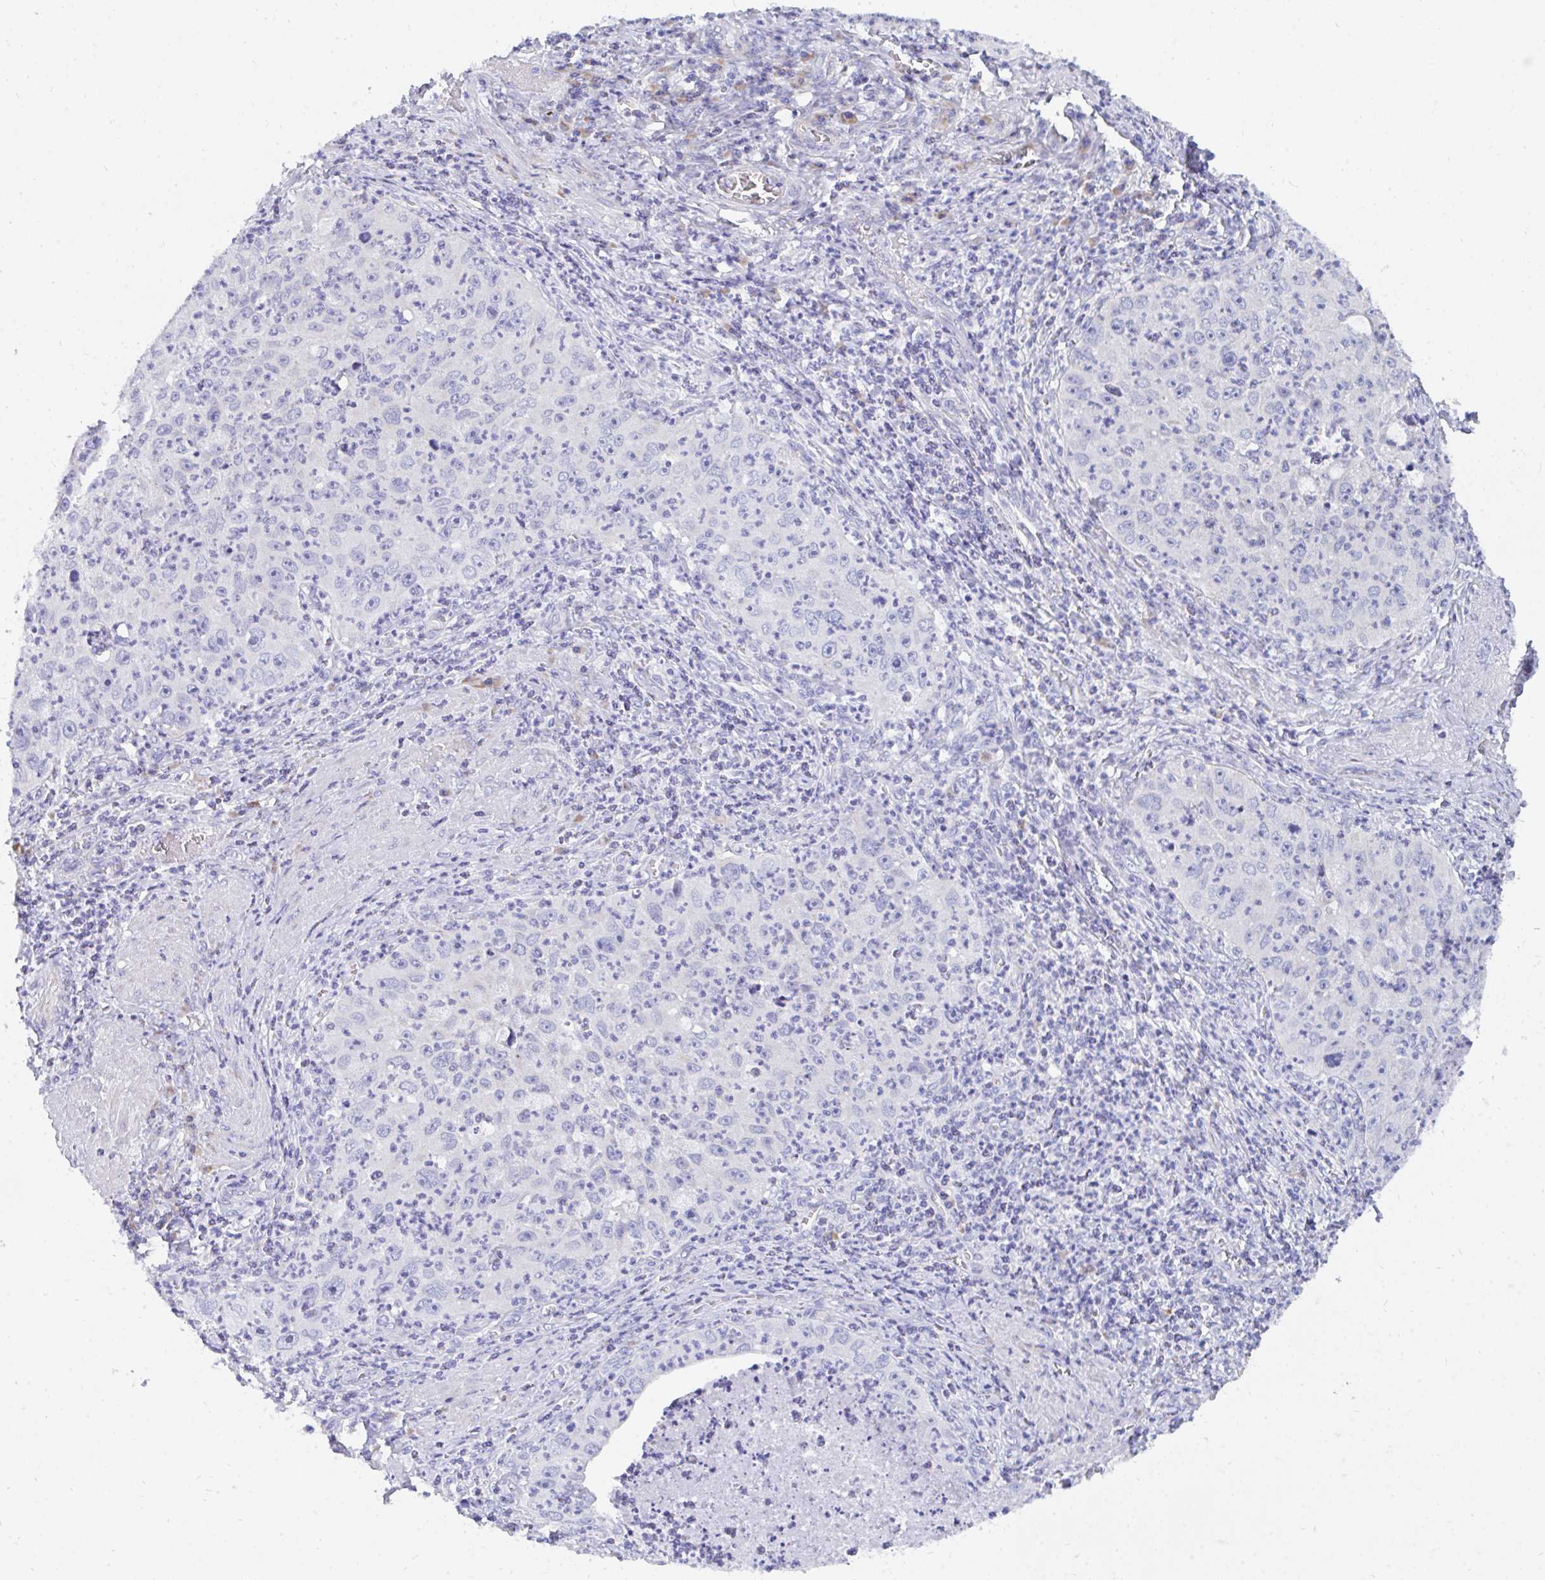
{"staining": {"intensity": "negative", "quantity": "none", "location": "none"}, "tissue": "cervical cancer", "cell_type": "Tumor cells", "image_type": "cancer", "snomed": [{"axis": "morphology", "description": "Squamous cell carcinoma, NOS"}, {"axis": "topography", "description": "Cervix"}], "caption": "High power microscopy micrograph of an immunohistochemistry histopathology image of cervical squamous cell carcinoma, revealing no significant staining in tumor cells.", "gene": "MROH2B", "patient": {"sex": "female", "age": 30}}